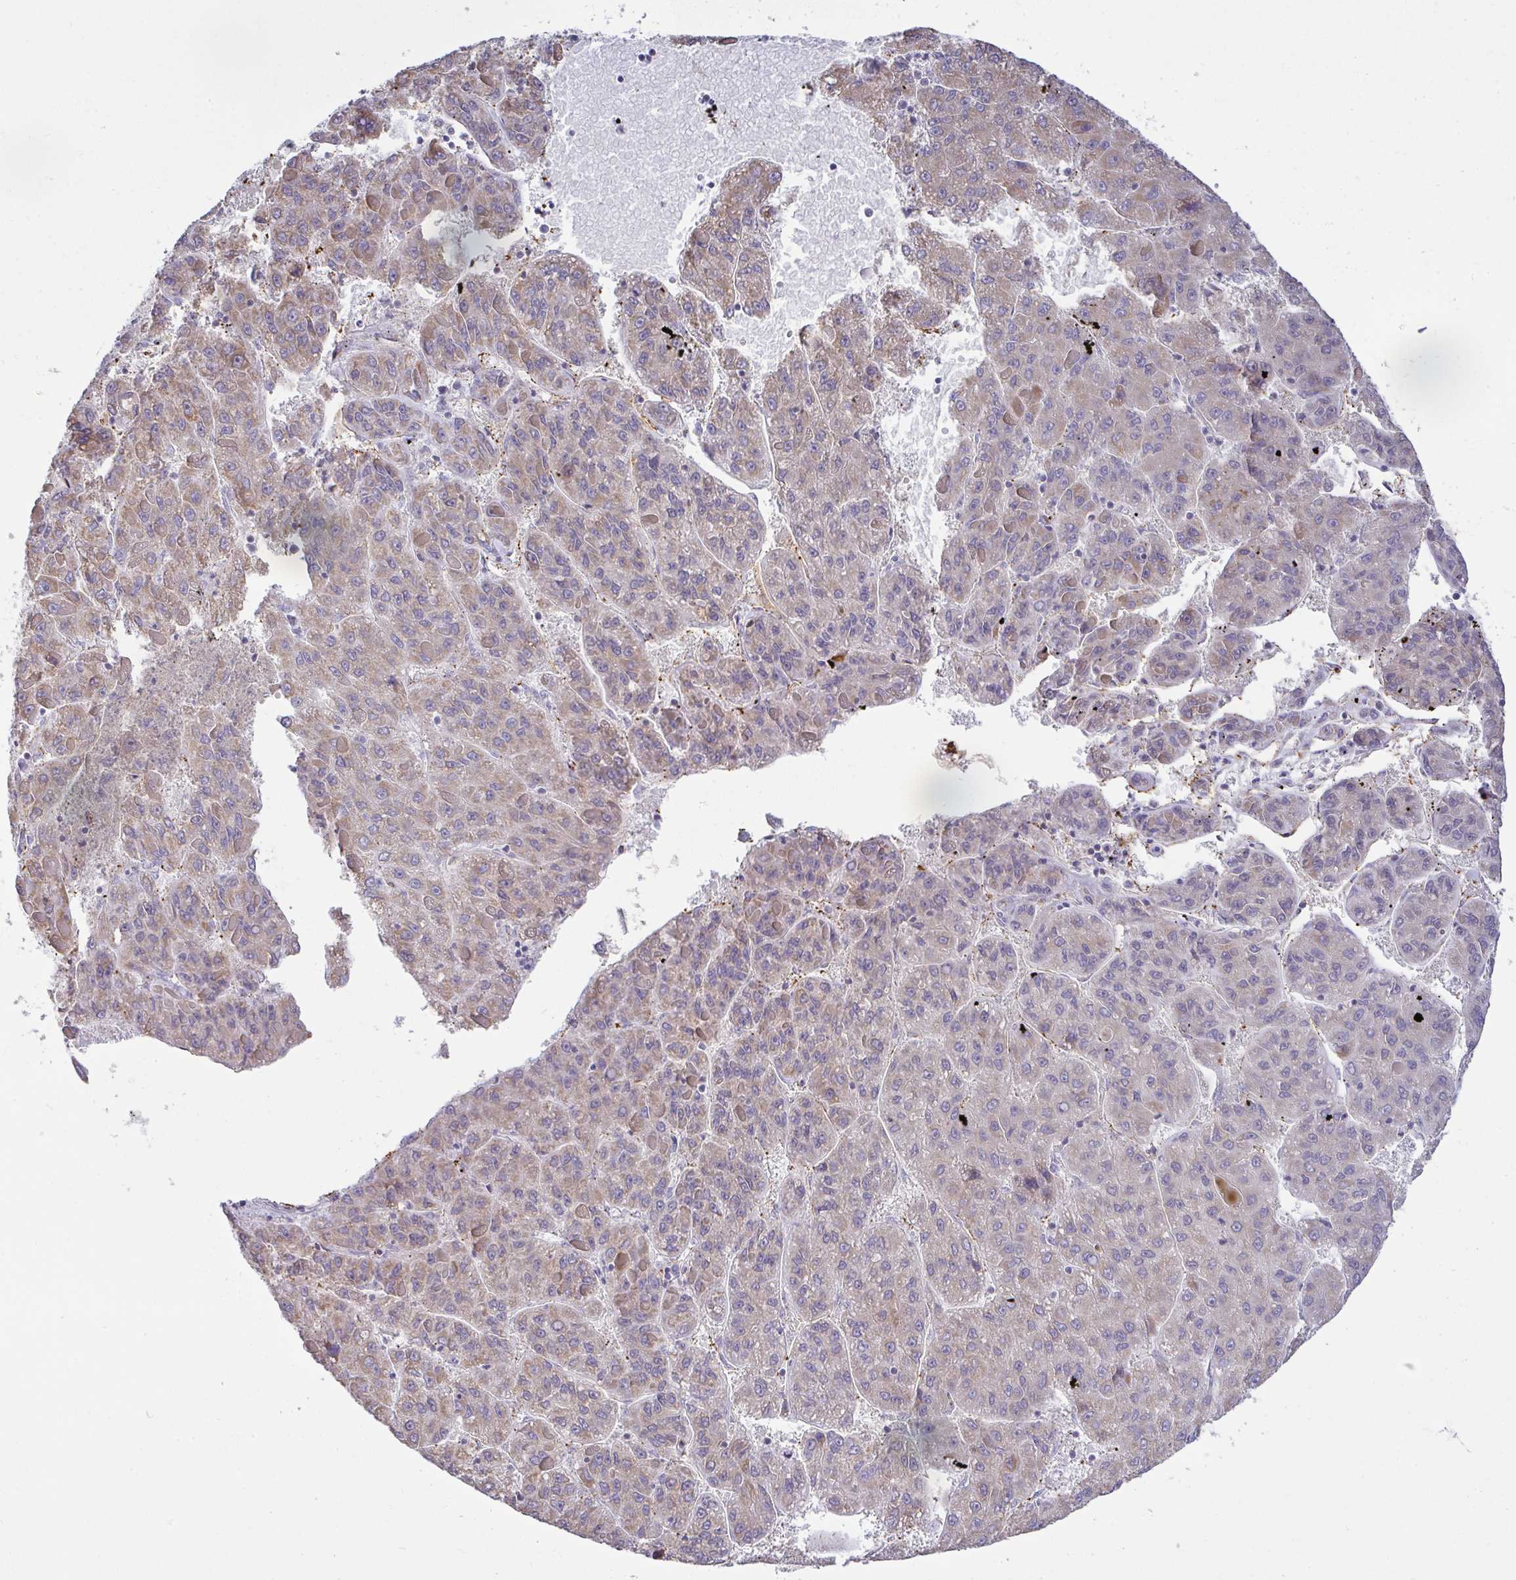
{"staining": {"intensity": "weak", "quantity": "25%-75%", "location": "cytoplasmic/membranous"}, "tissue": "liver cancer", "cell_type": "Tumor cells", "image_type": "cancer", "snomed": [{"axis": "morphology", "description": "Carcinoma, Hepatocellular, NOS"}, {"axis": "topography", "description": "Liver"}], "caption": "Immunohistochemistry (IHC) staining of liver hepatocellular carcinoma, which exhibits low levels of weak cytoplasmic/membranous staining in about 25%-75% of tumor cells indicating weak cytoplasmic/membranous protein staining. The staining was performed using DAB (brown) for protein detection and nuclei were counterstained in hematoxylin (blue).", "gene": "PLCD4", "patient": {"sex": "female", "age": 82}}